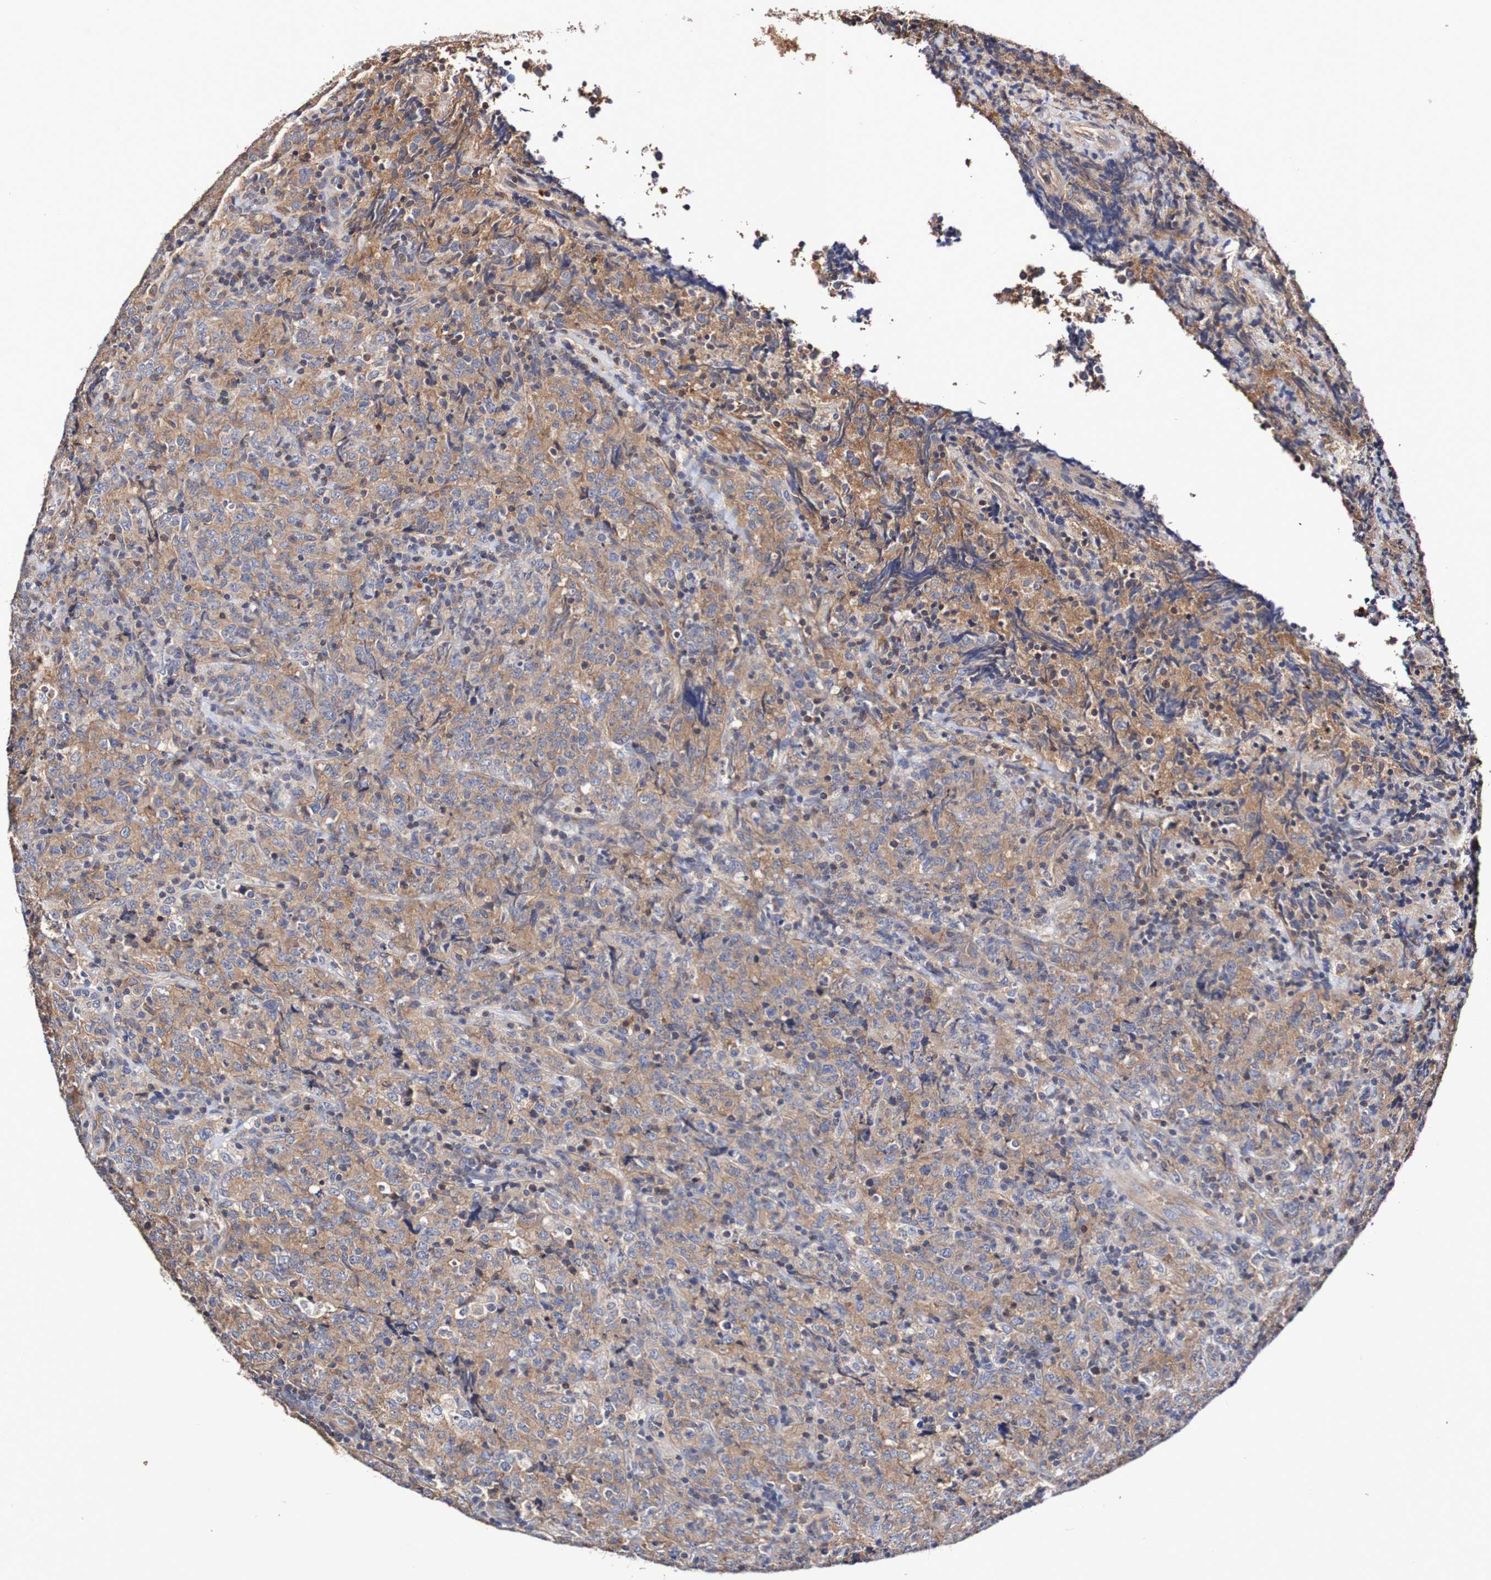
{"staining": {"intensity": "moderate", "quantity": "25%-75%", "location": "cytoplasmic/membranous"}, "tissue": "lymphoma", "cell_type": "Tumor cells", "image_type": "cancer", "snomed": [{"axis": "morphology", "description": "Malignant lymphoma, non-Hodgkin's type, High grade"}, {"axis": "topography", "description": "Tonsil"}], "caption": "Immunohistochemical staining of human lymphoma exhibits medium levels of moderate cytoplasmic/membranous protein expression in about 25%-75% of tumor cells.", "gene": "WNT4", "patient": {"sex": "female", "age": 36}}